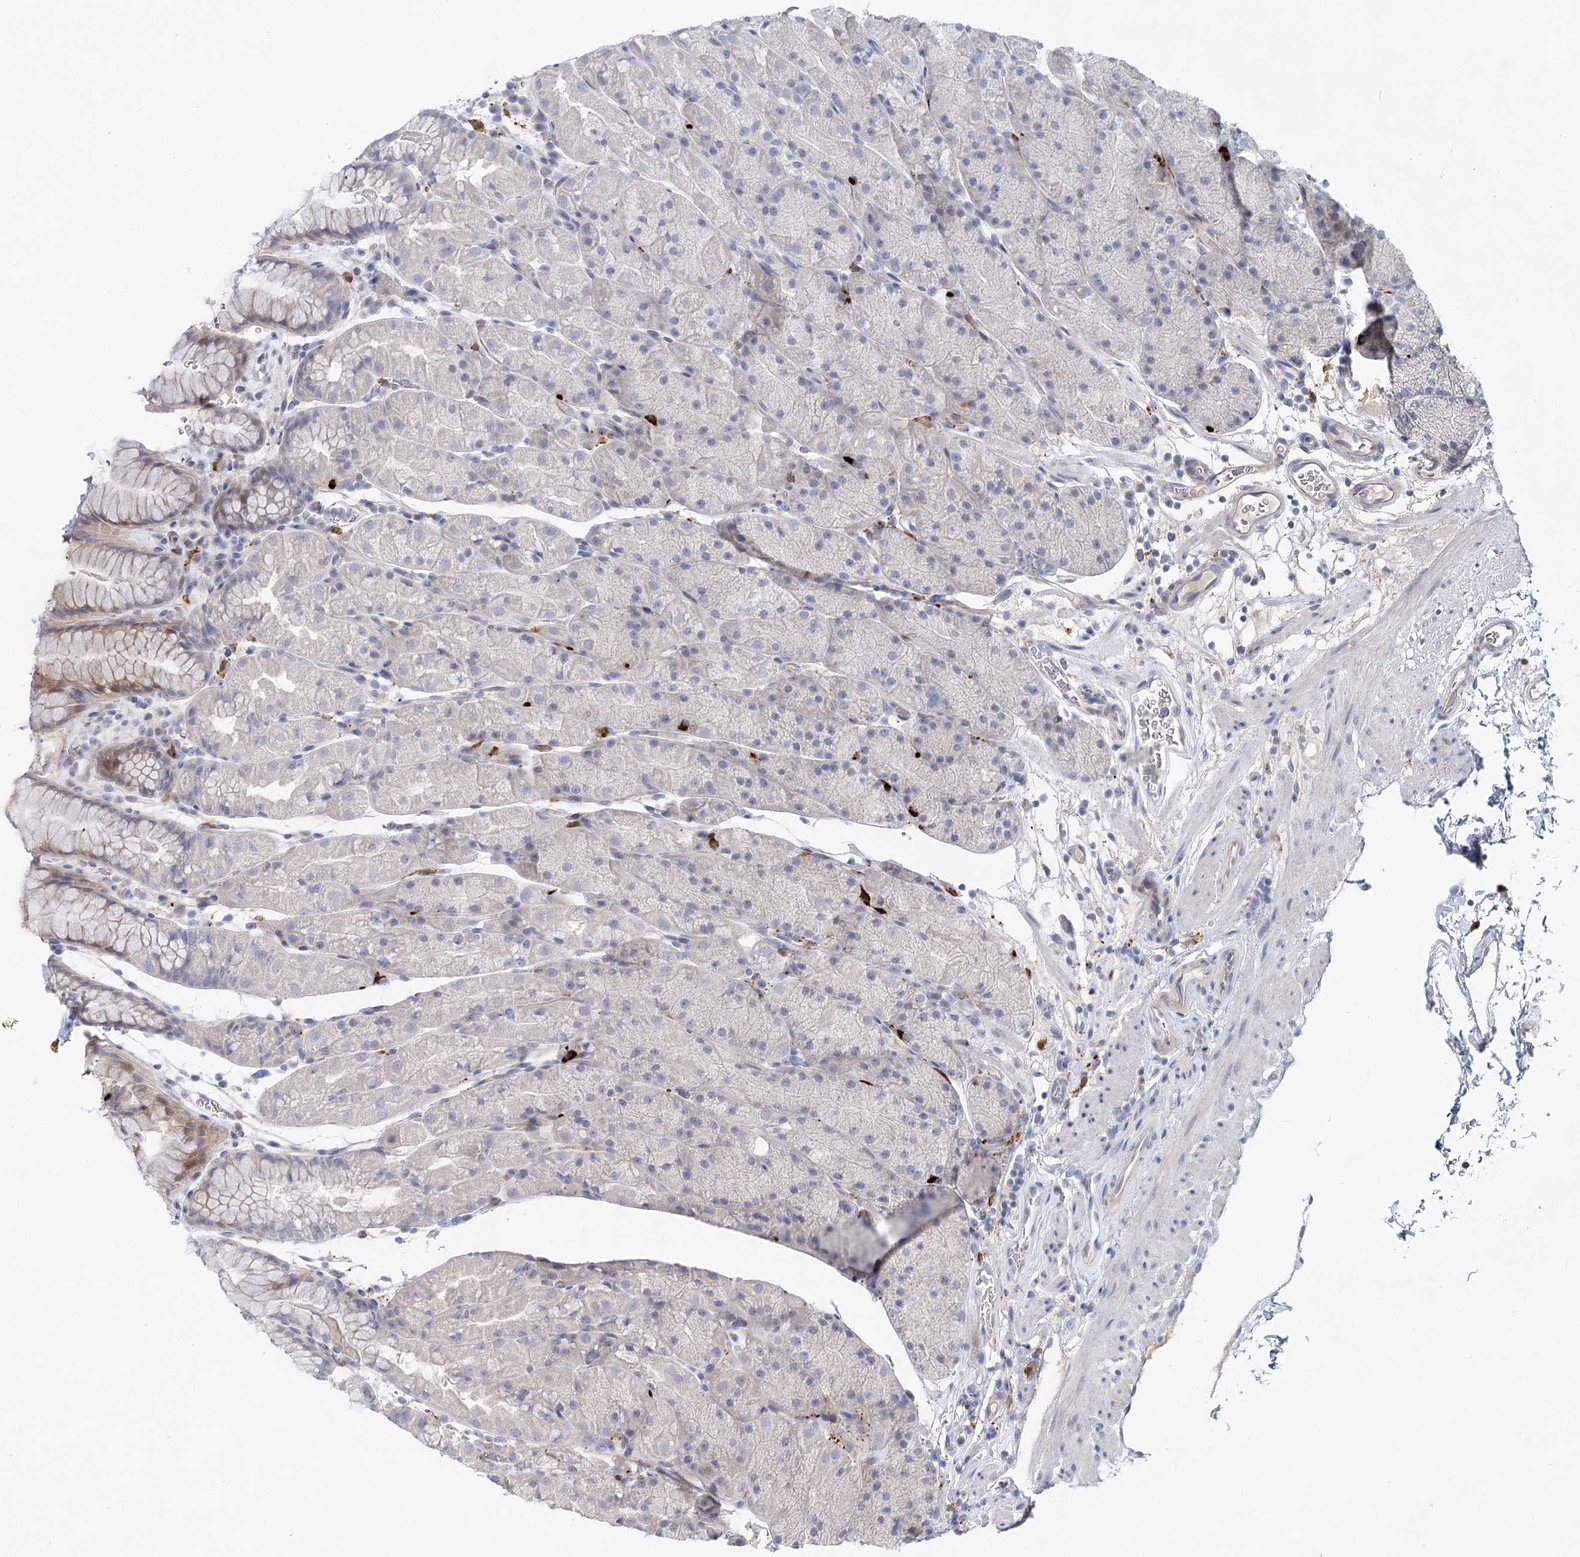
{"staining": {"intensity": "strong", "quantity": "<25%", "location": "cytoplasmic/membranous"}, "tissue": "stomach", "cell_type": "Glandular cells", "image_type": "normal", "snomed": [{"axis": "morphology", "description": "Normal tissue, NOS"}, {"axis": "topography", "description": "Stomach, upper"}, {"axis": "topography", "description": "Stomach, lower"}], "caption": "Benign stomach exhibits strong cytoplasmic/membranous staining in approximately <25% of glandular cells The protein of interest is shown in brown color, while the nuclei are stained blue..", "gene": "SLC19A3", "patient": {"sex": "male", "age": 67}}